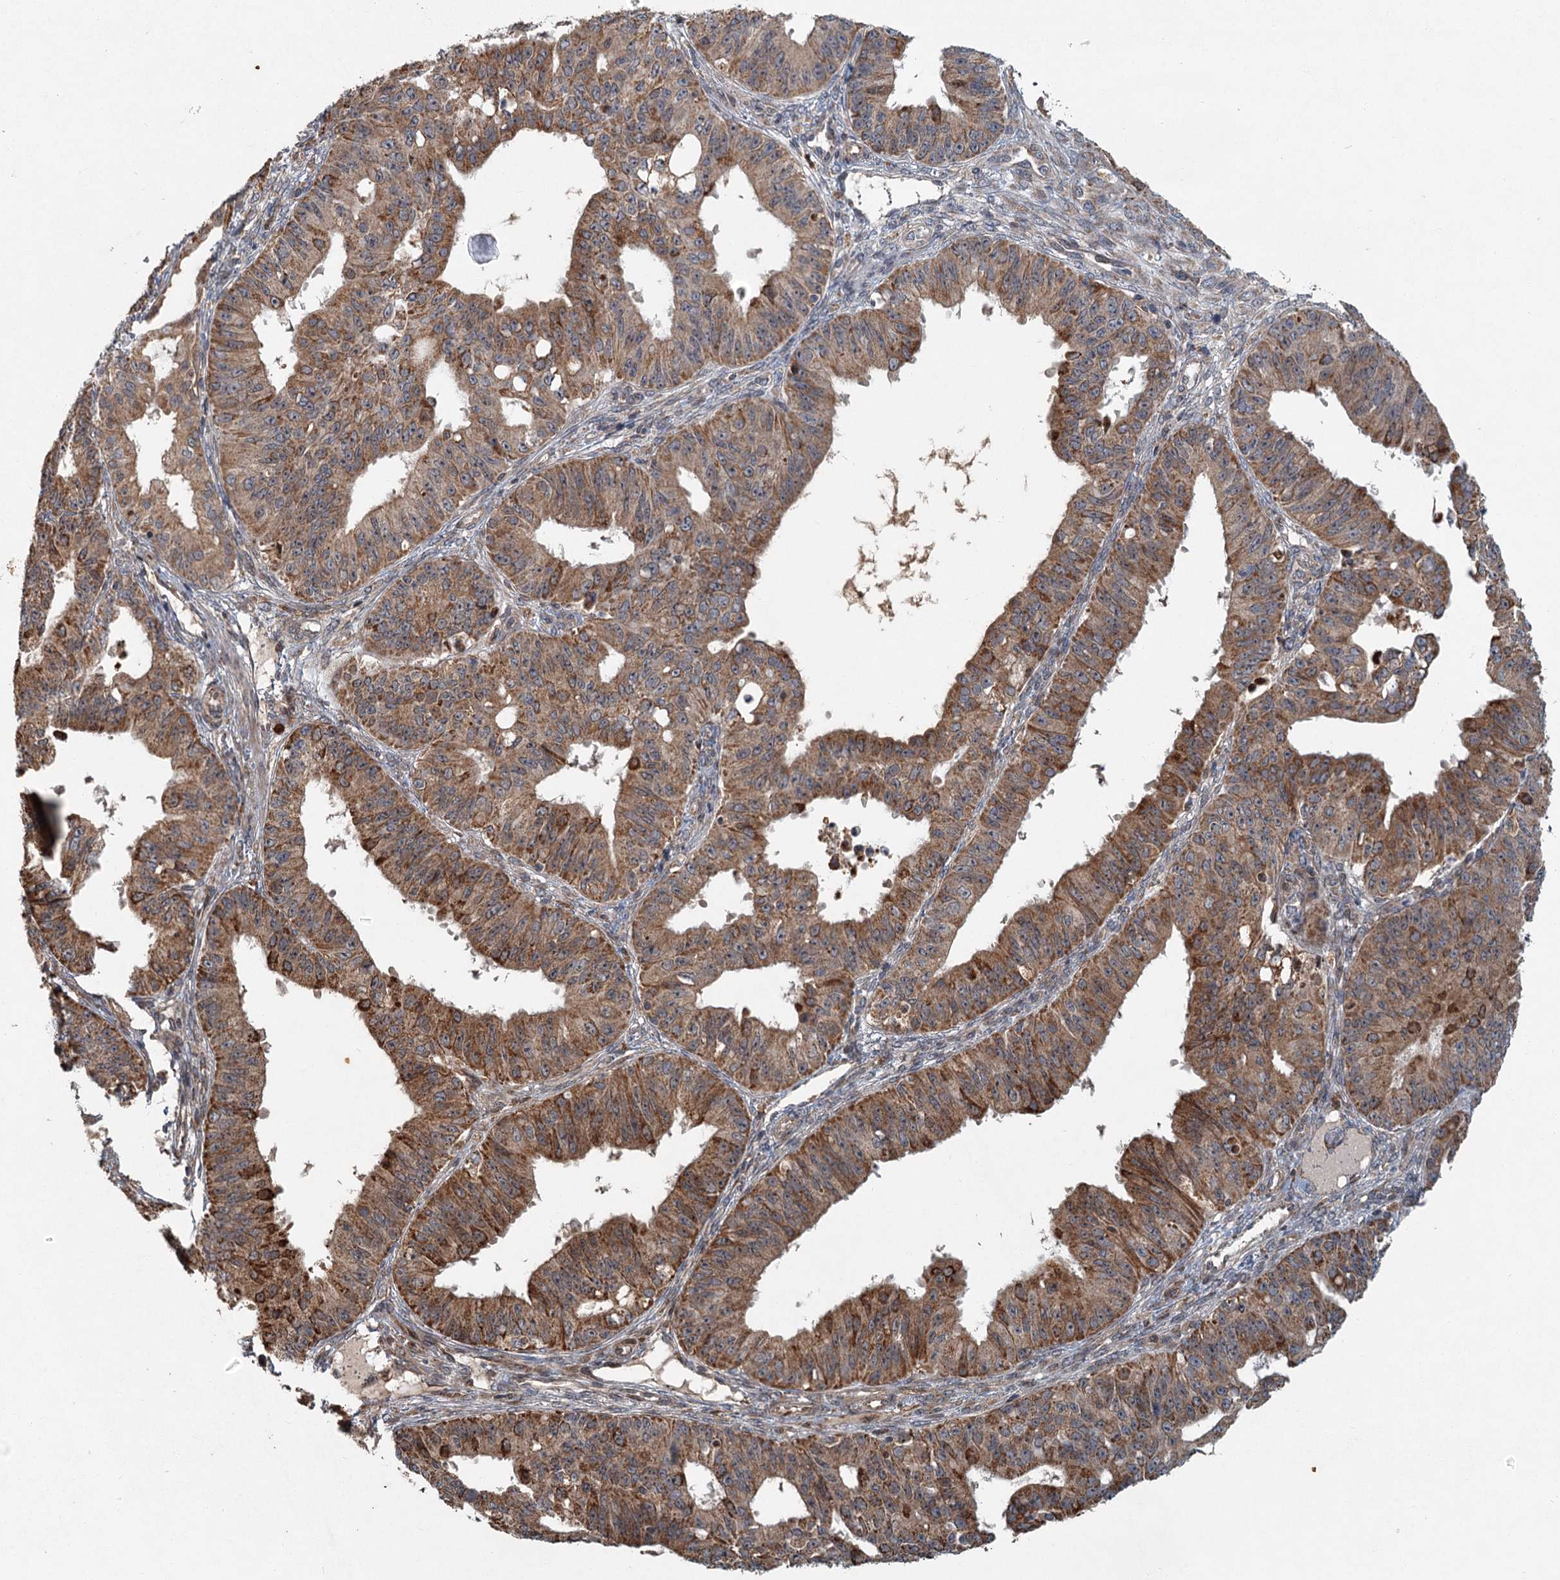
{"staining": {"intensity": "moderate", "quantity": ">75%", "location": "cytoplasmic/membranous"}, "tissue": "ovarian cancer", "cell_type": "Tumor cells", "image_type": "cancer", "snomed": [{"axis": "morphology", "description": "Carcinoma, endometroid"}, {"axis": "topography", "description": "Appendix"}, {"axis": "topography", "description": "Ovary"}], "caption": "Brown immunohistochemical staining in human ovarian cancer (endometroid carcinoma) demonstrates moderate cytoplasmic/membranous positivity in about >75% of tumor cells.", "gene": "SRPX2", "patient": {"sex": "female", "age": 42}}